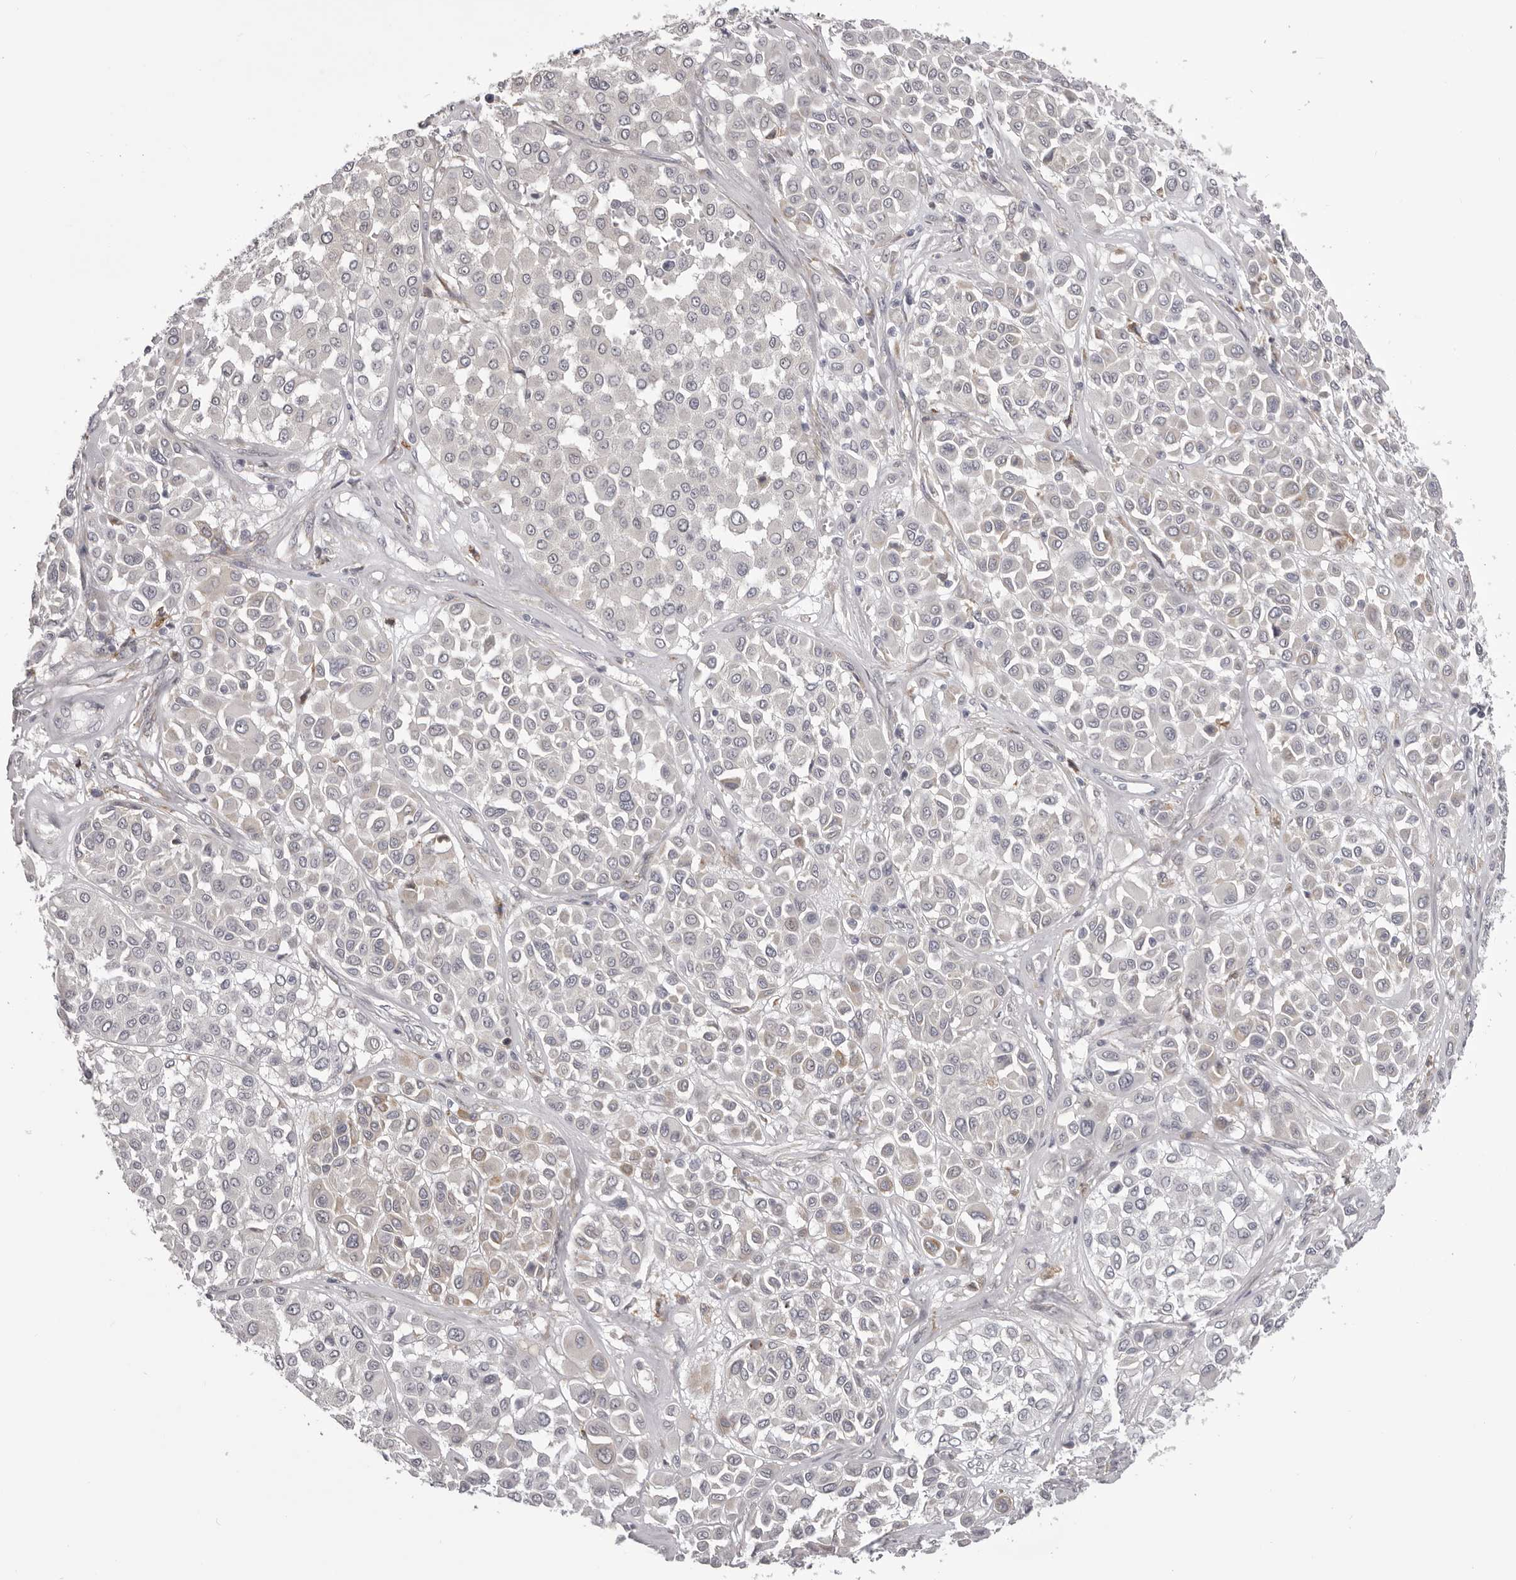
{"staining": {"intensity": "negative", "quantity": "none", "location": "none"}, "tissue": "melanoma", "cell_type": "Tumor cells", "image_type": "cancer", "snomed": [{"axis": "morphology", "description": "Malignant melanoma, Metastatic site"}, {"axis": "topography", "description": "Soft tissue"}], "caption": "This photomicrograph is of melanoma stained with IHC to label a protein in brown with the nuclei are counter-stained blue. There is no staining in tumor cells.", "gene": "OTUD3", "patient": {"sex": "male", "age": 41}}